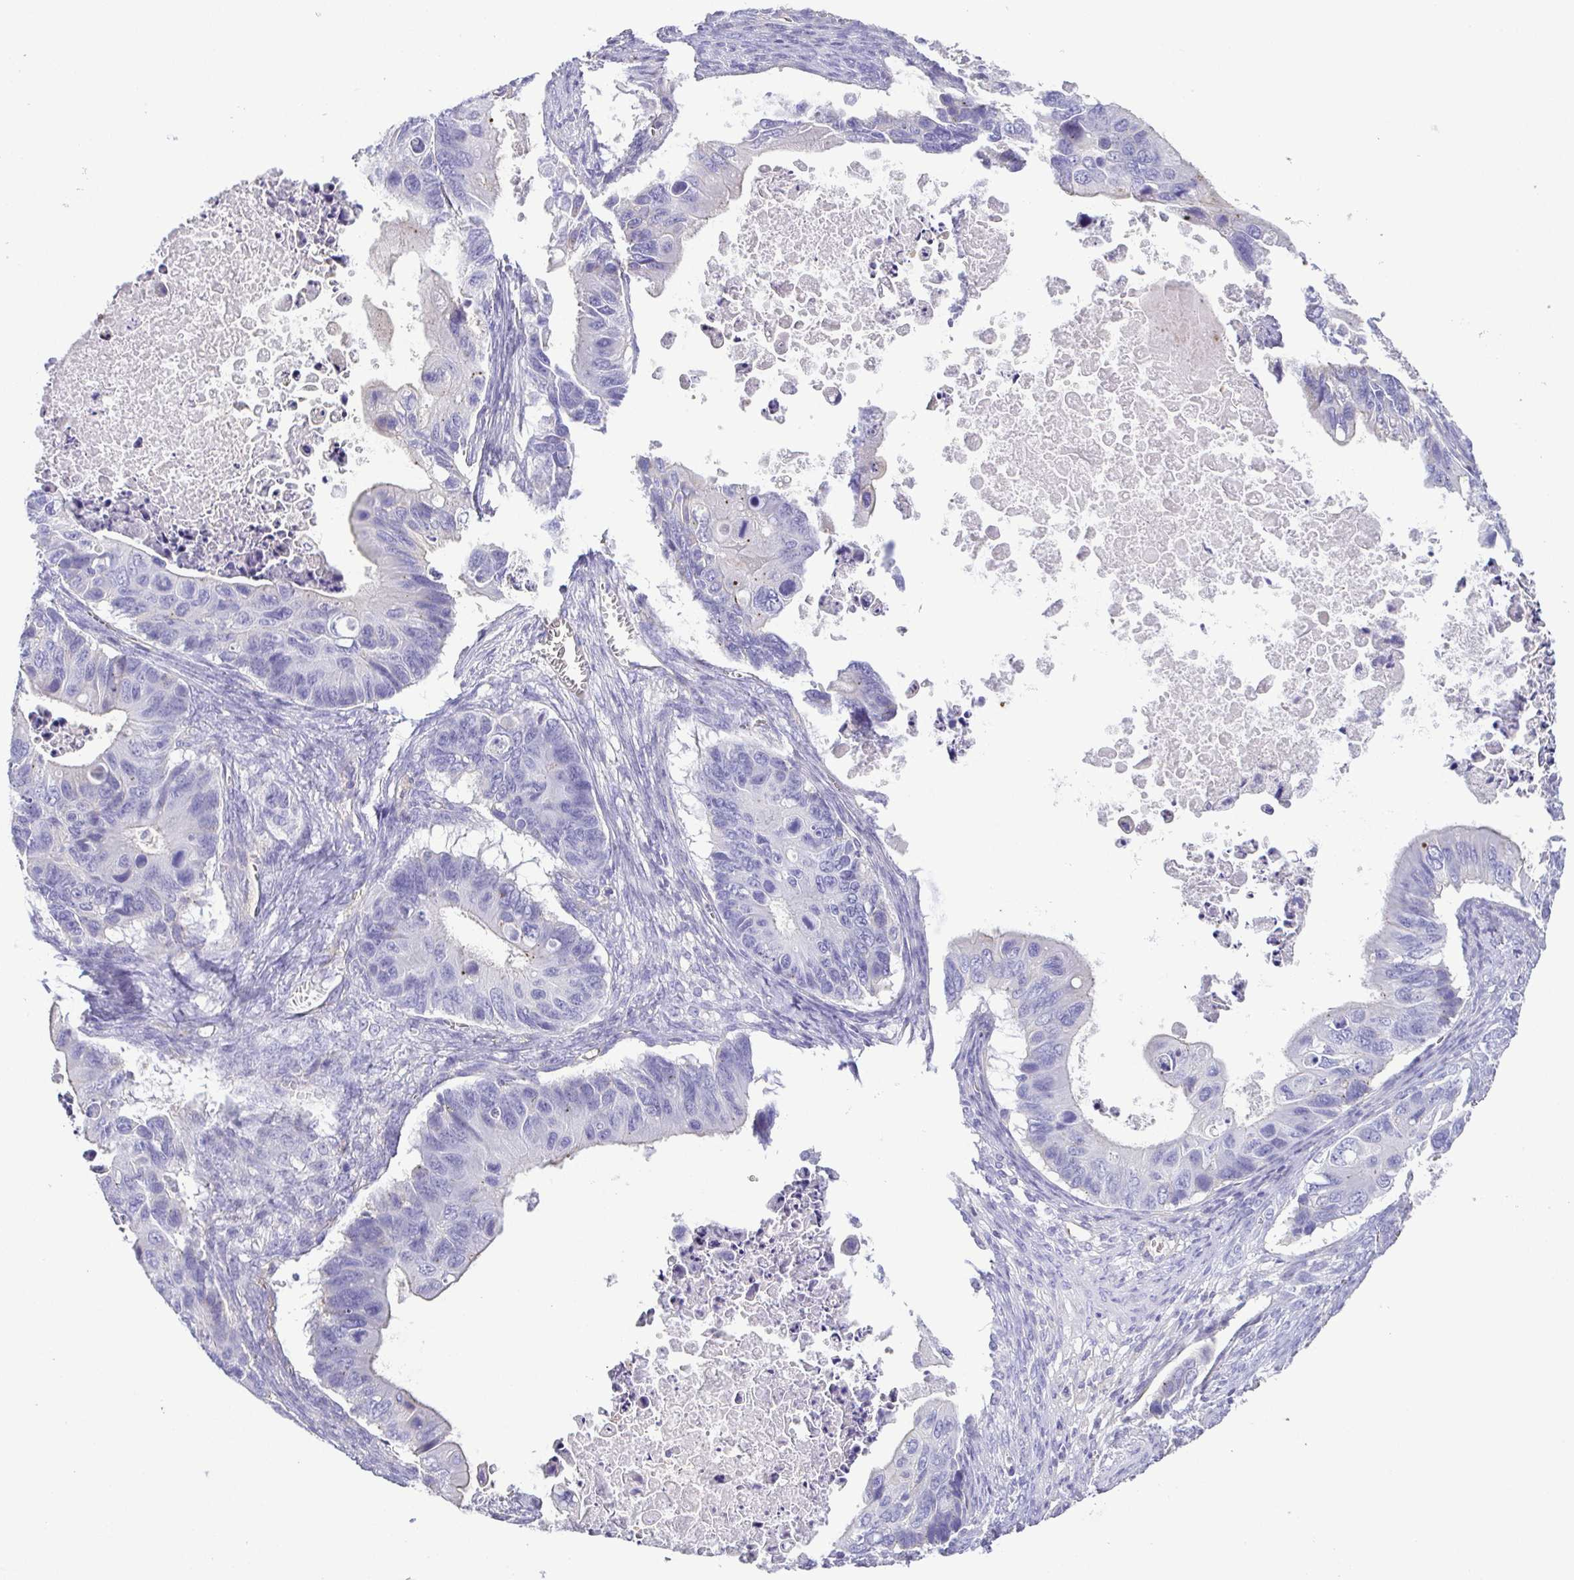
{"staining": {"intensity": "negative", "quantity": "none", "location": "none"}, "tissue": "ovarian cancer", "cell_type": "Tumor cells", "image_type": "cancer", "snomed": [{"axis": "morphology", "description": "Cystadenocarcinoma, mucinous, NOS"}, {"axis": "topography", "description": "Ovary"}], "caption": "Tumor cells show no significant staining in mucinous cystadenocarcinoma (ovarian). (DAB IHC, high magnification).", "gene": "MYL6", "patient": {"sex": "female", "age": 64}}